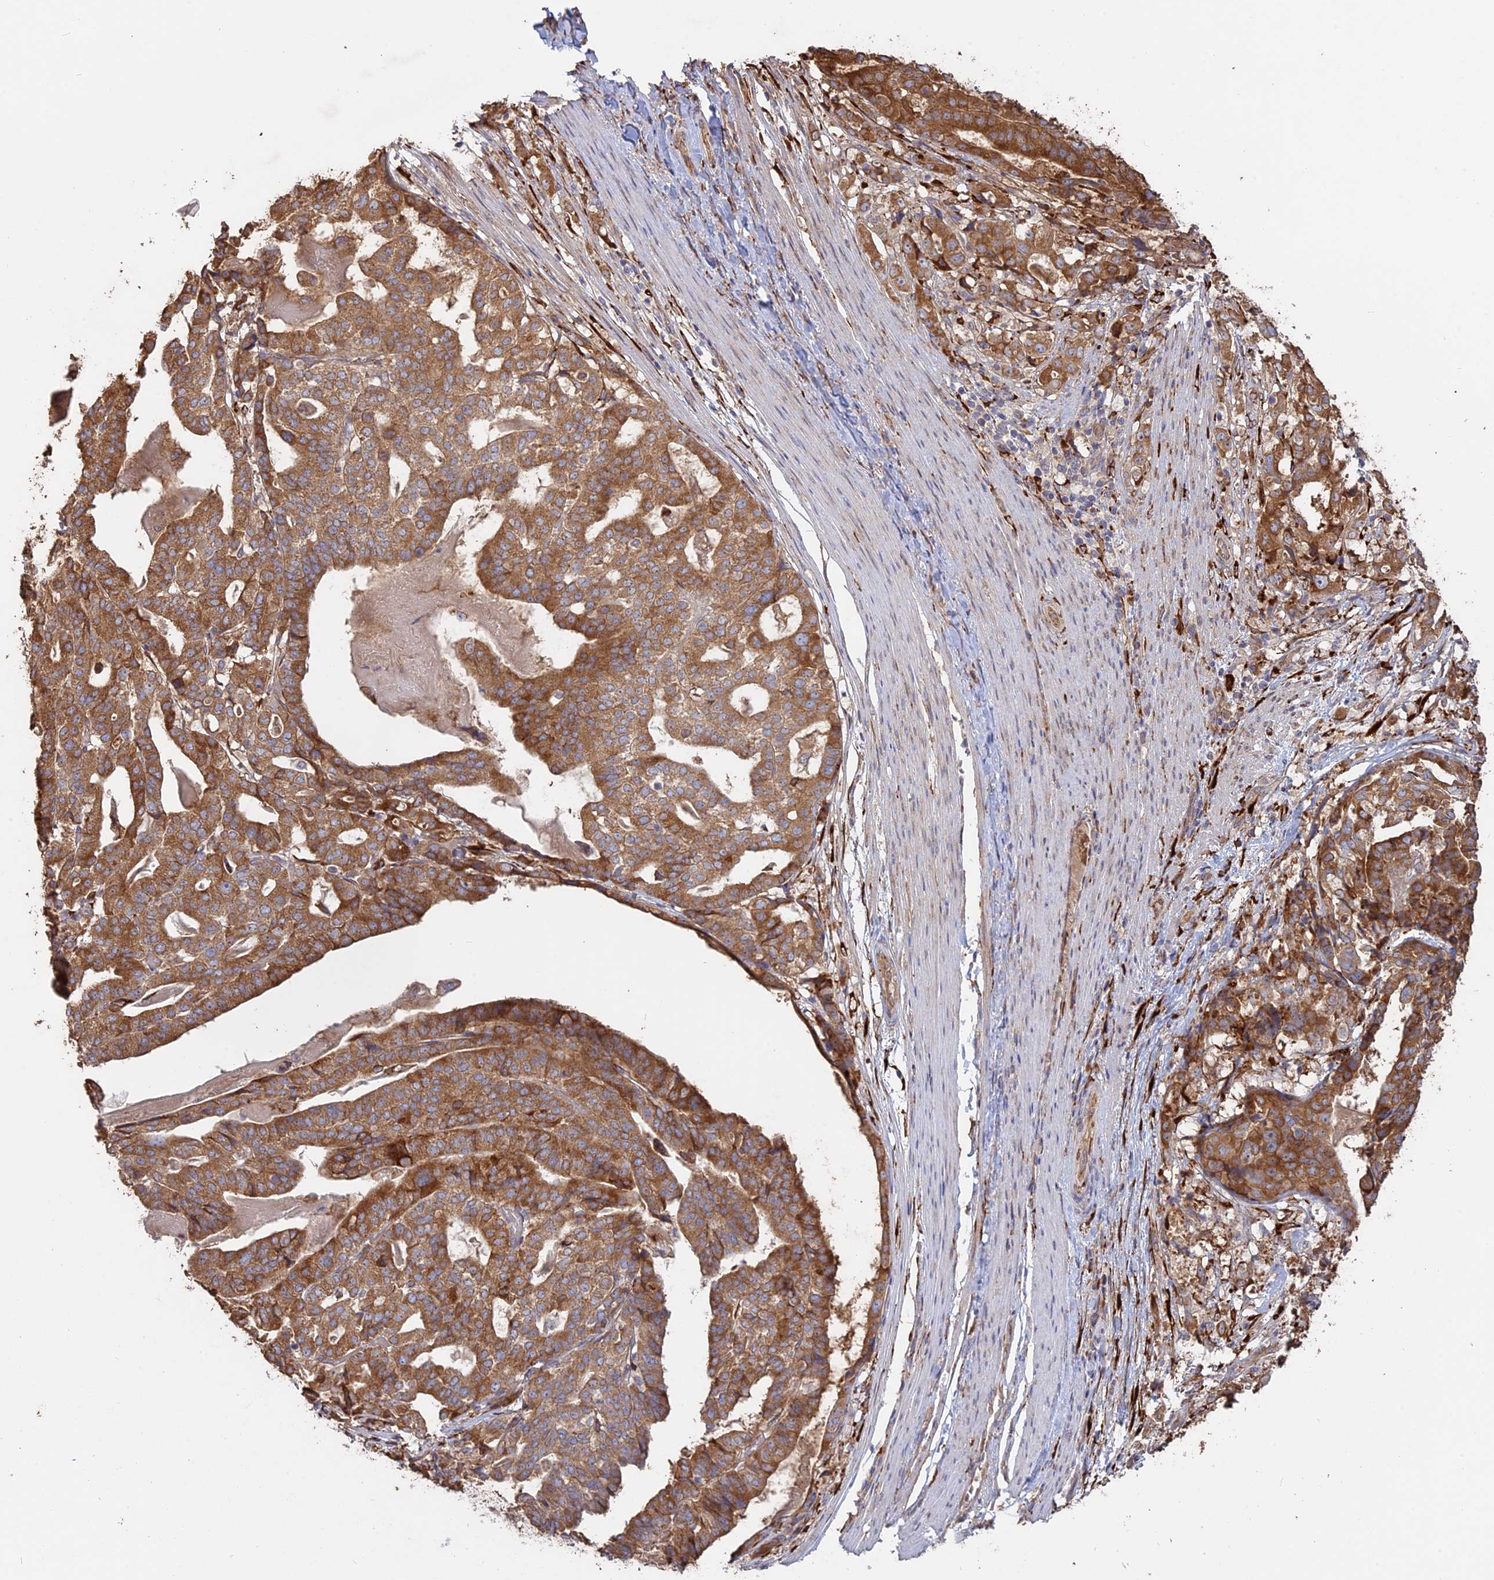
{"staining": {"intensity": "moderate", "quantity": ">75%", "location": "cytoplasmic/membranous"}, "tissue": "stomach cancer", "cell_type": "Tumor cells", "image_type": "cancer", "snomed": [{"axis": "morphology", "description": "Adenocarcinoma, NOS"}, {"axis": "topography", "description": "Stomach"}], "caption": "Adenocarcinoma (stomach) stained with DAB (3,3'-diaminobenzidine) immunohistochemistry reveals medium levels of moderate cytoplasmic/membranous staining in approximately >75% of tumor cells.", "gene": "PPIC", "patient": {"sex": "male", "age": 48}}